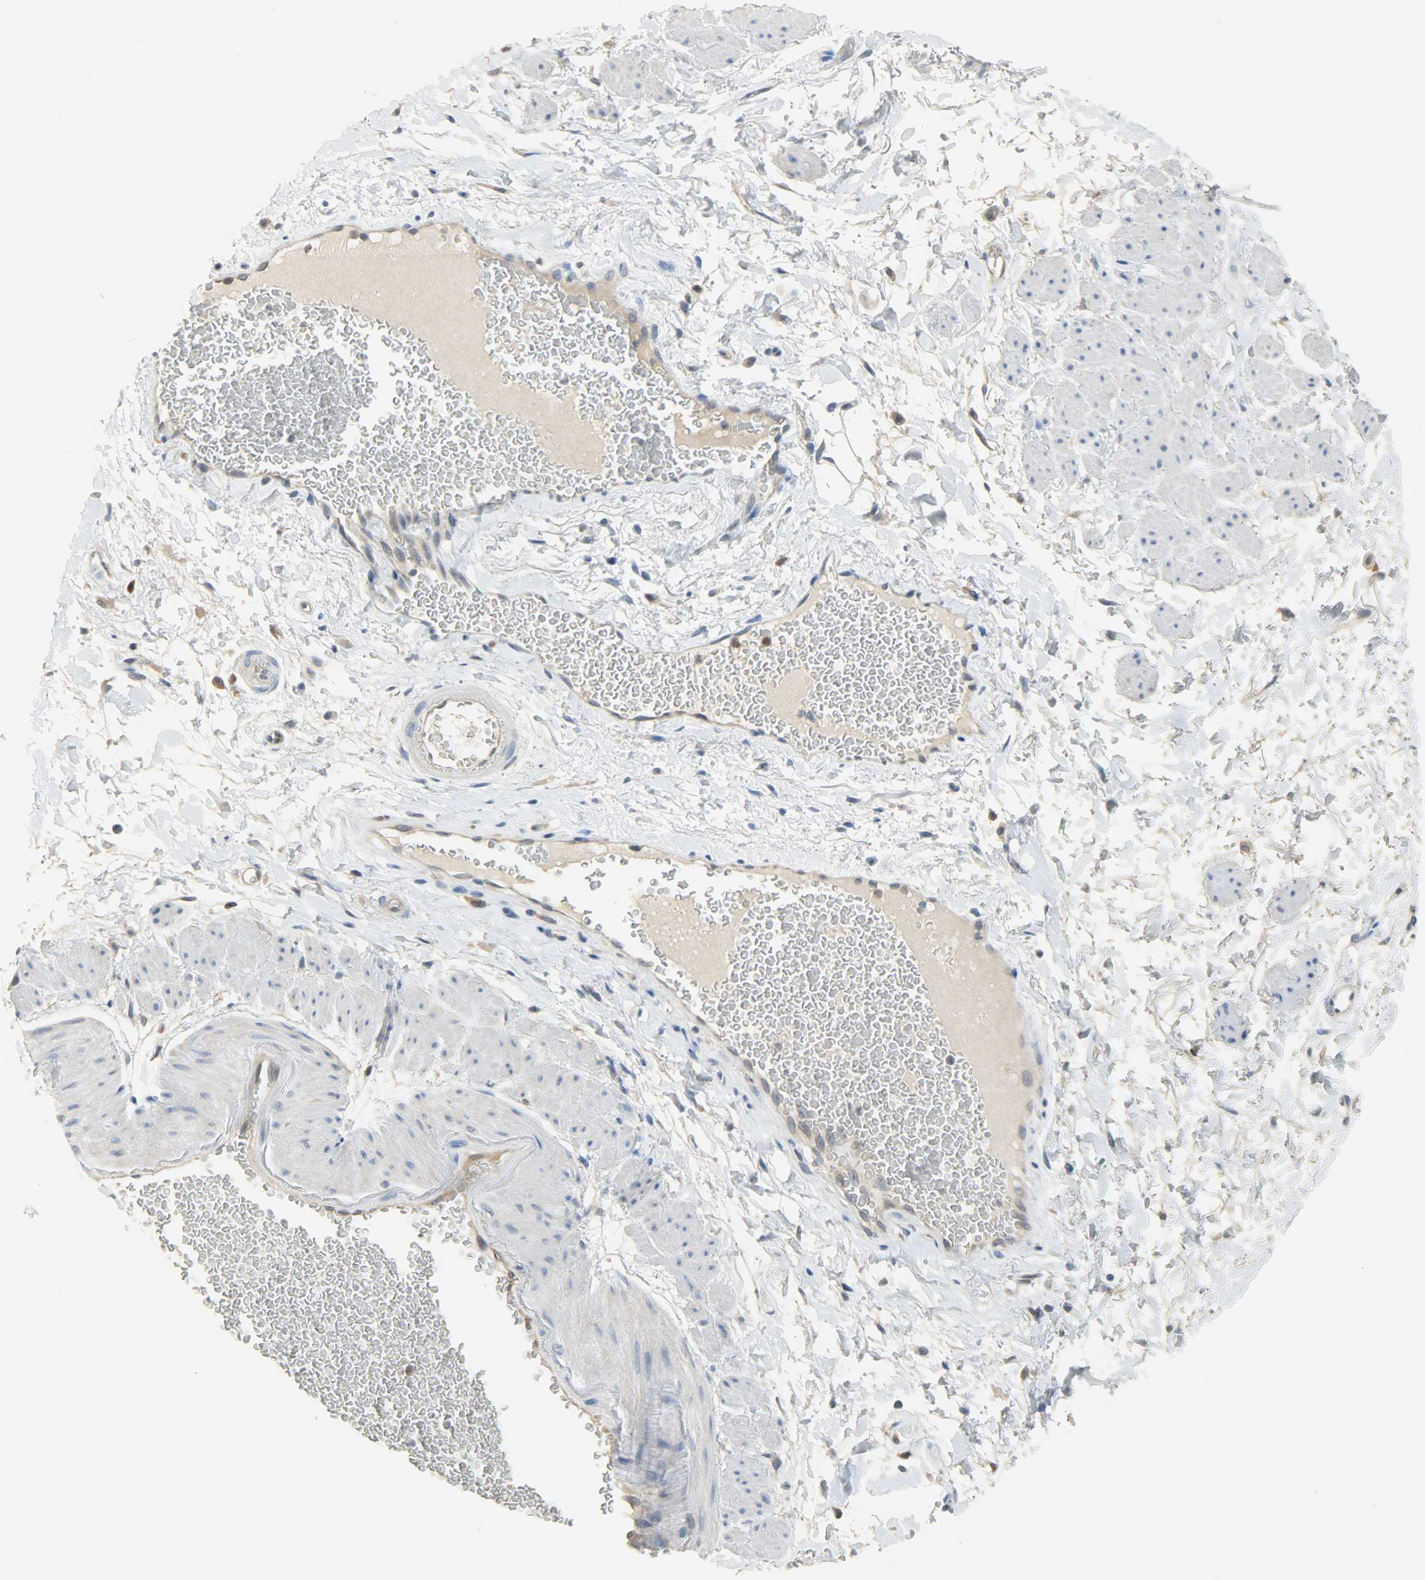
{"staining": {"intensity": "weak", "quantity": ">75%", "location": "cytoplasmic/membranous"}, "tissue": "adipose tissue", "cell_type": "Adipocytes", "image_type": "normal", "snomed": [{"axis": "morphology", "description": "Normal tissue, NOS"}, {"axis": "topography", "description": "Soft tissue"}, {"axis": "topography", "description": "Peripheral nerve tissue"}], "caption": "Protein staining by immunohistochemistry exhibits weak cytoplasmic/membranous staining in approximately >75% of adipocytes in benign adipose tissue.", "gene": "EIF4EBP1", "patient": {"sex": "female", "age": 71}}